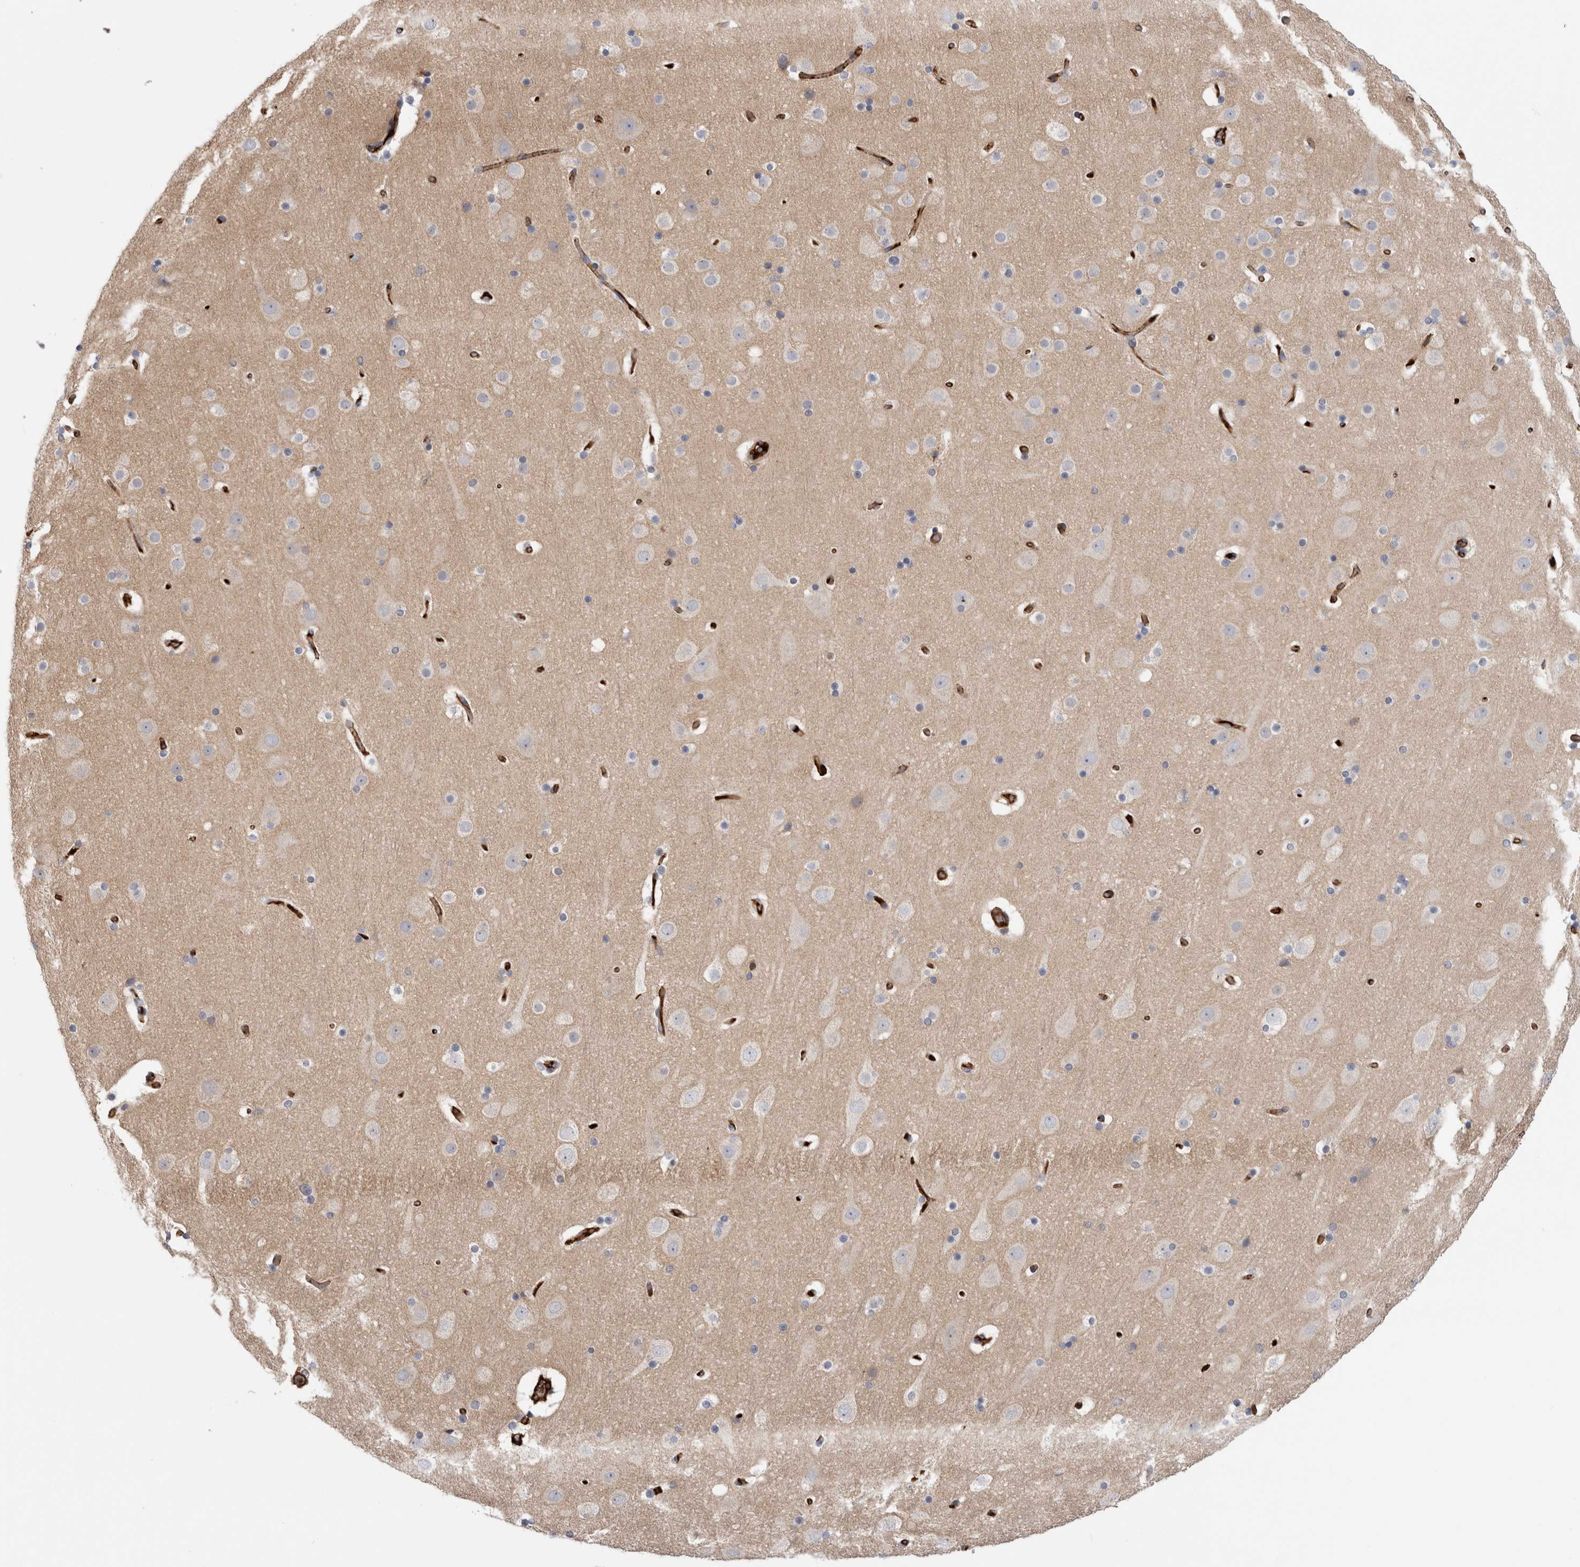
{"staining": {"intensity": "moderate", "quantity": "25%-75%", "location": "cytoplasmic/membranous"}, "tissue": "cerebral cortex", "cell_type": "Endothelial cells", "image_type": "normal", "snomed": [{"axis": "morphology", "description": "Normal tissue, NOS"}, {"axis": "topography", "description": "Cerebral cortex"}], "caption": "The immunohistochemical stain highlights moderate cytoplasmic/membranous staining in endothelial cells of benign cerebral cortex.", "gene": "TBCE", "patient": {"sex": "male", "age": 57}}